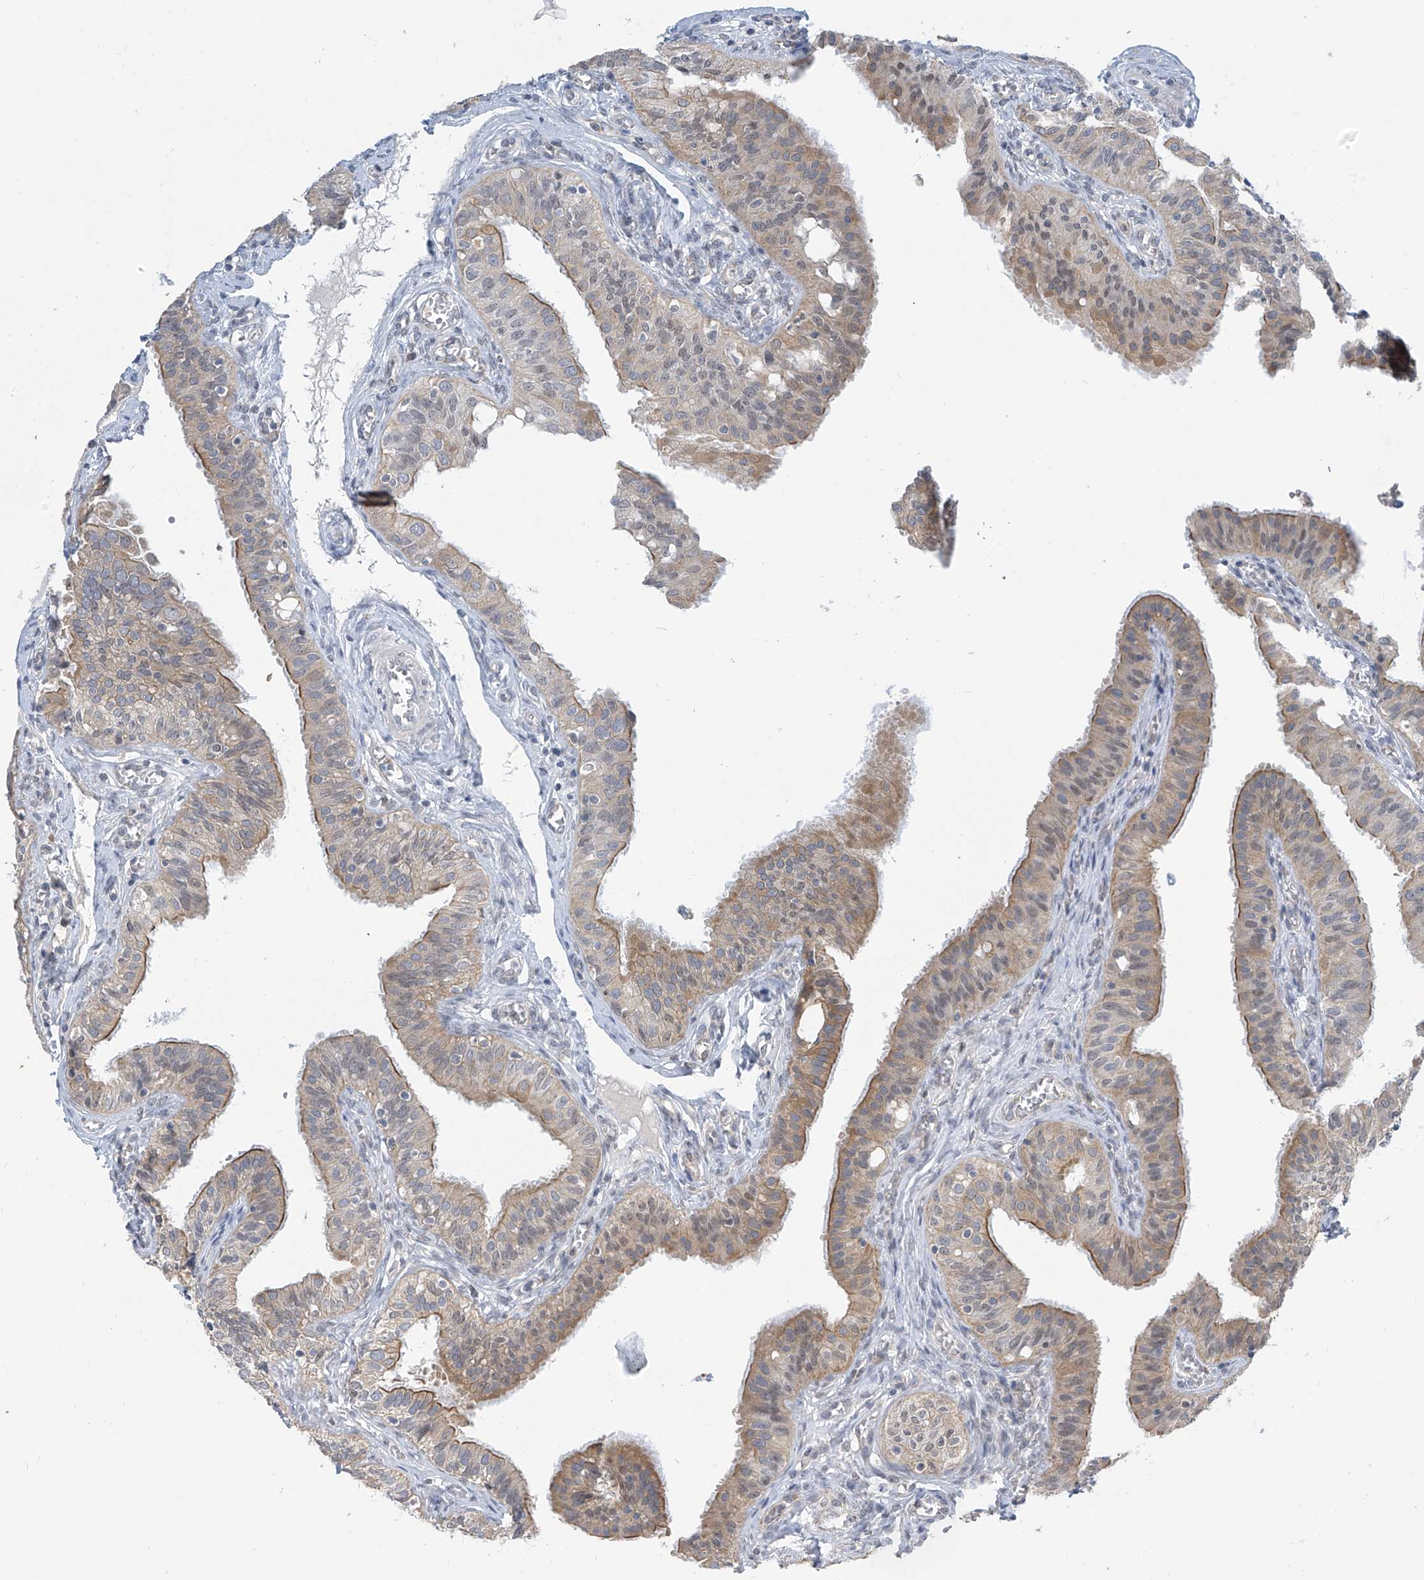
{"staining": {"intensity": "moderate", "quantity": "25%-75%", "location": "cytoplasmic/membranous"}, "tissue": "fallopian tube", "cell_type": "Glandular cells", "image_type": "normal", "snomed": [{"axis": "morphology", "description": "Normal tissue, NOS"}, {"axis": "topography", "description": "Fallopian tube"}, {"axis": "topography", "description": "Ovary"}], "caption": "The photomicrograph displays a brown stain indicating the presence of a protein in the cytoplasmic/membranous of glandular cells in fallopian tube. (DAB = brown stain, brightfield microscopy at high magnification).", "gene": "APLF", "patient": {"sex": "female", "age": 42}}